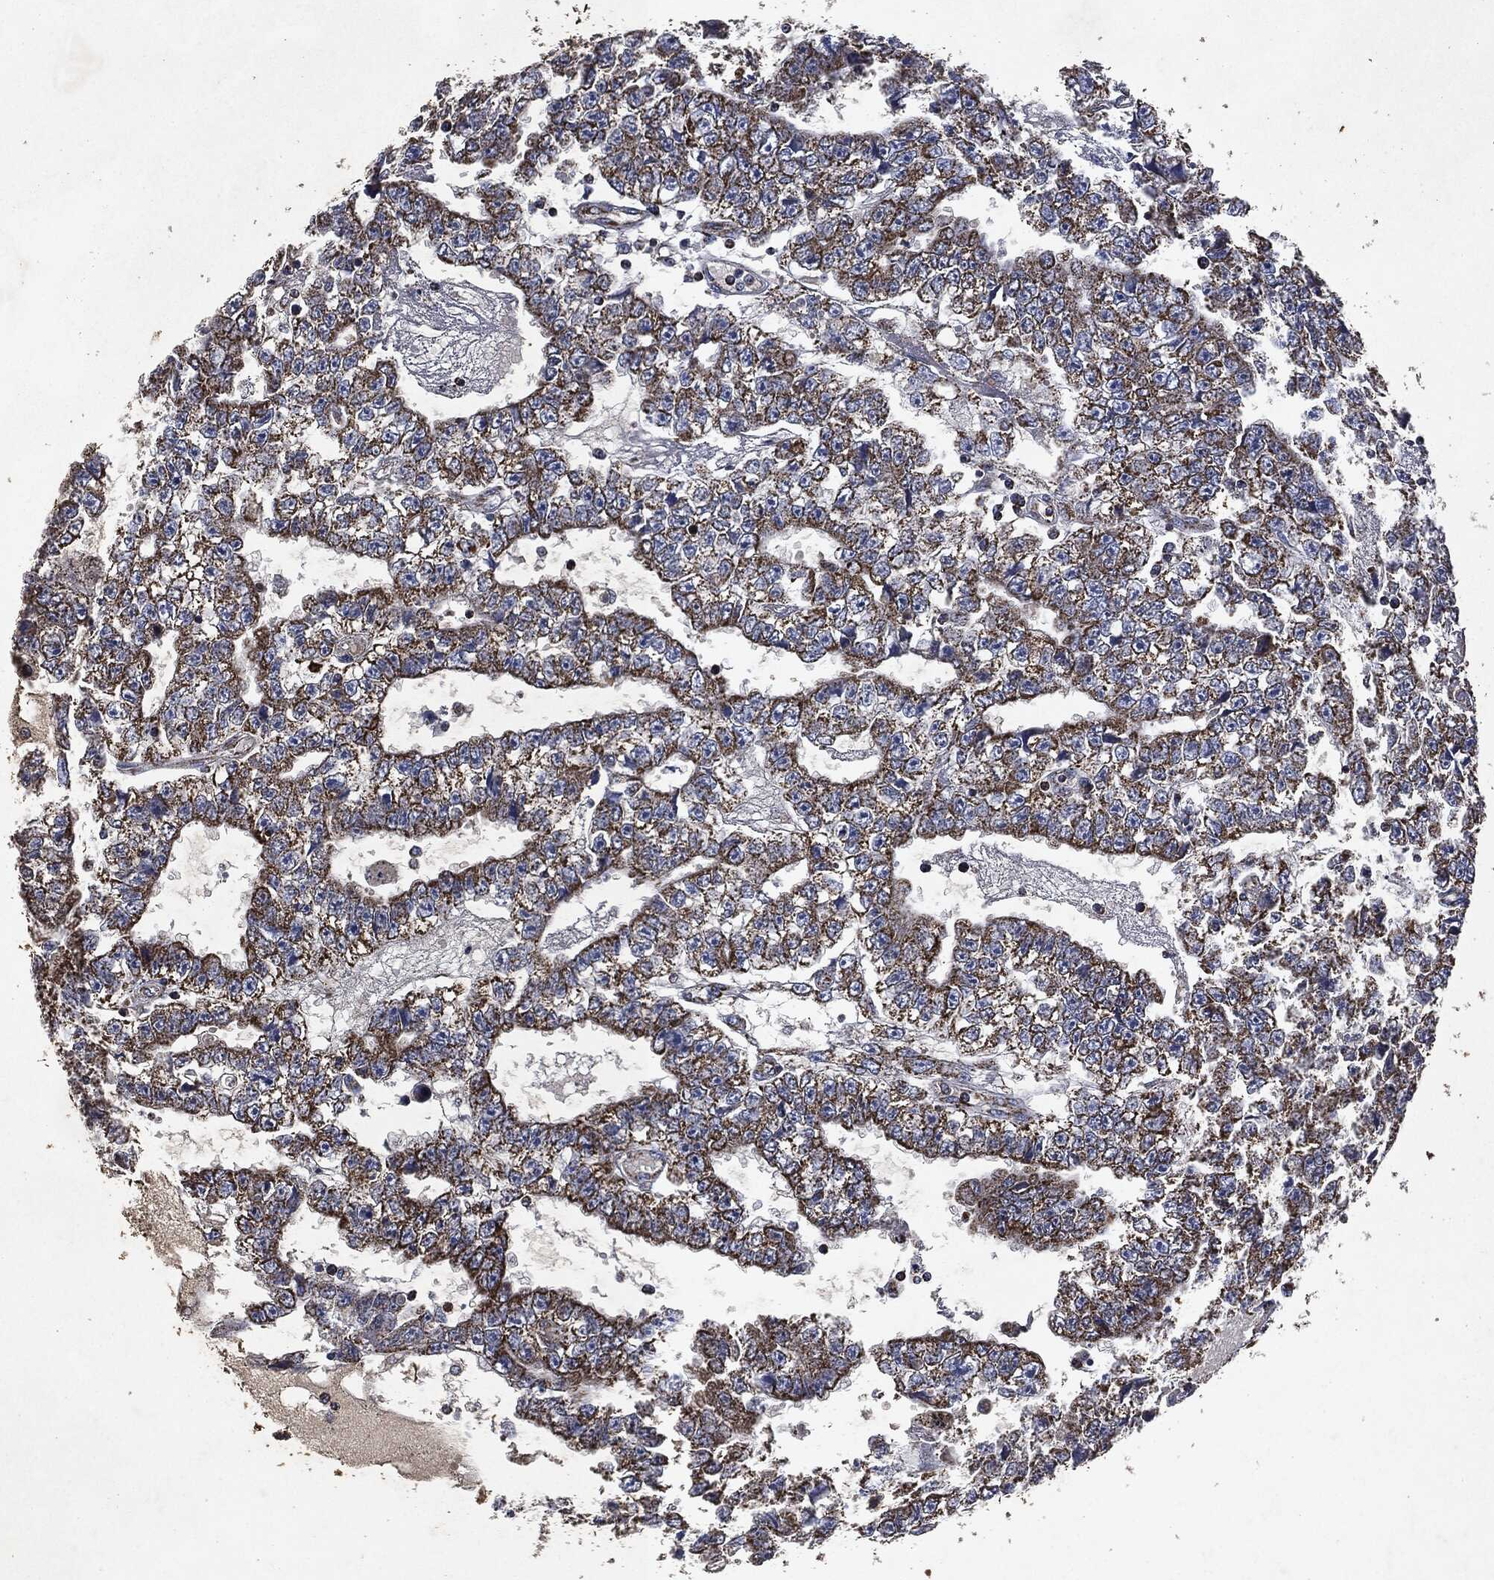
{"staining": {"intensity": "strong", "quantity": "25%-75%", "location": "cytoplasmic/membranous"}, "tissue": "testis cancer", "cell_type": "Tumor cells", "image_type": "cancer", "snomed": [{"axis": "morphology", "description": "Carcinoma, Embryonal, NOS"}, {"axis": "topography", "description": "Testis"}], "caption": "A high-resolution micrograph shows immunohistochemistry (IHC) staining of testis embryonal carcinoma, which displays strong cytoplasmic/membranous expression in approximately 25%-75% of tumor cells. Immunohistochemistry (ihc) stains the protein of interest in brown and the nuclei are stained blue.", "gene": "RYK", "patient": {"sex": "male", "age": 25}}